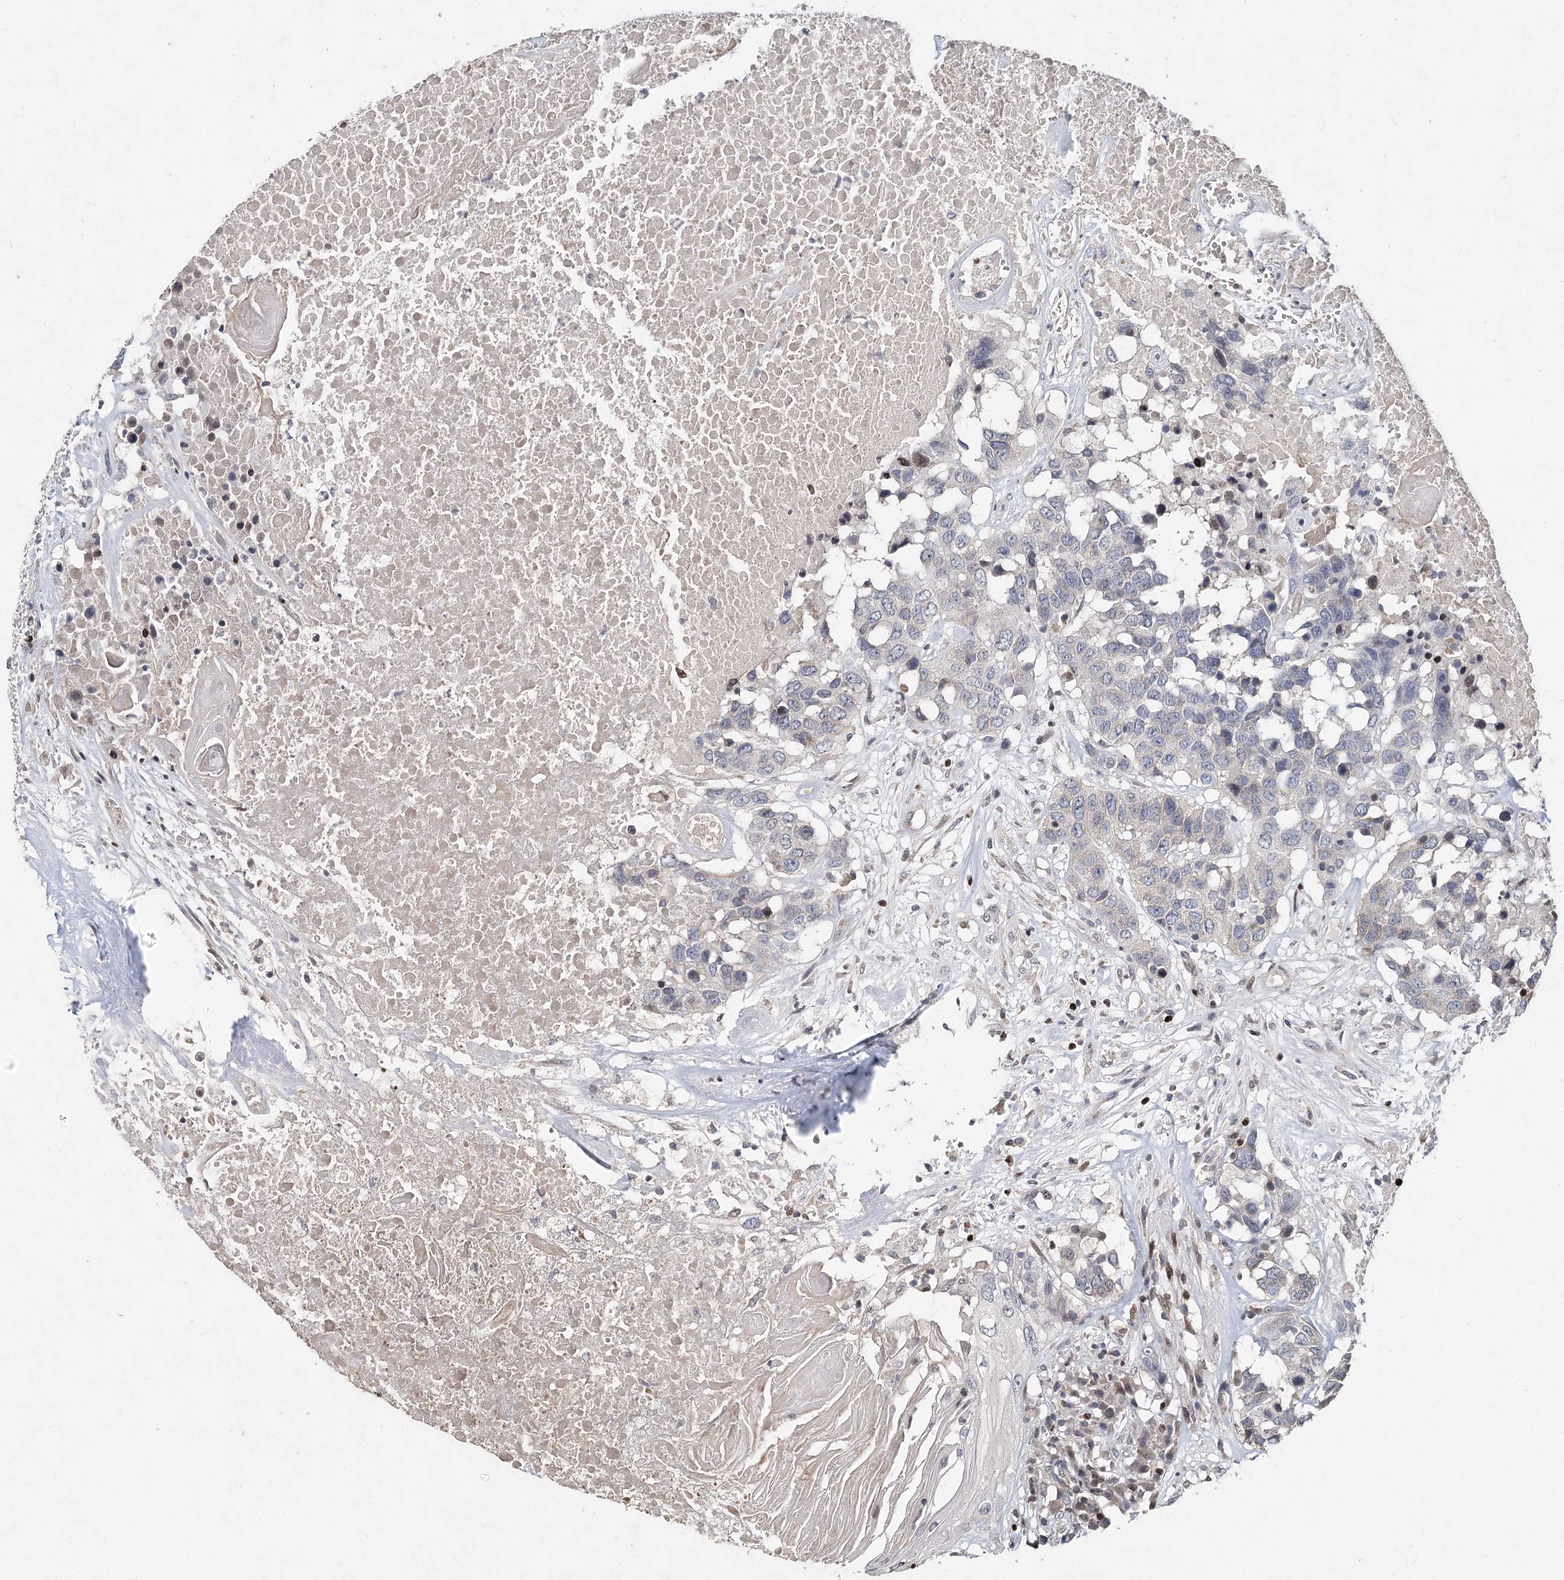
{"staining": {"intensity": "weak", "quantity": "<25%", "location": "nuclear"}, "tissue": "head and neck cancer", "cell_type": "Tumor cells", "image_type": "cancer", "snomed": [{"axis": "morphology", "description": "Squamous cell carcinoma, NOS"}, {"axis": "topography", "description": "Head-Neck"}], "caption": "An immunohistochemistry histopathology image of head and neck squamous cell carcinoma is shown. There is no staining in tumor cells of head and neck squamous cell carcinoma.", "gene": "FRMD4A", "patient": {"sex": "male", "age": 66}}